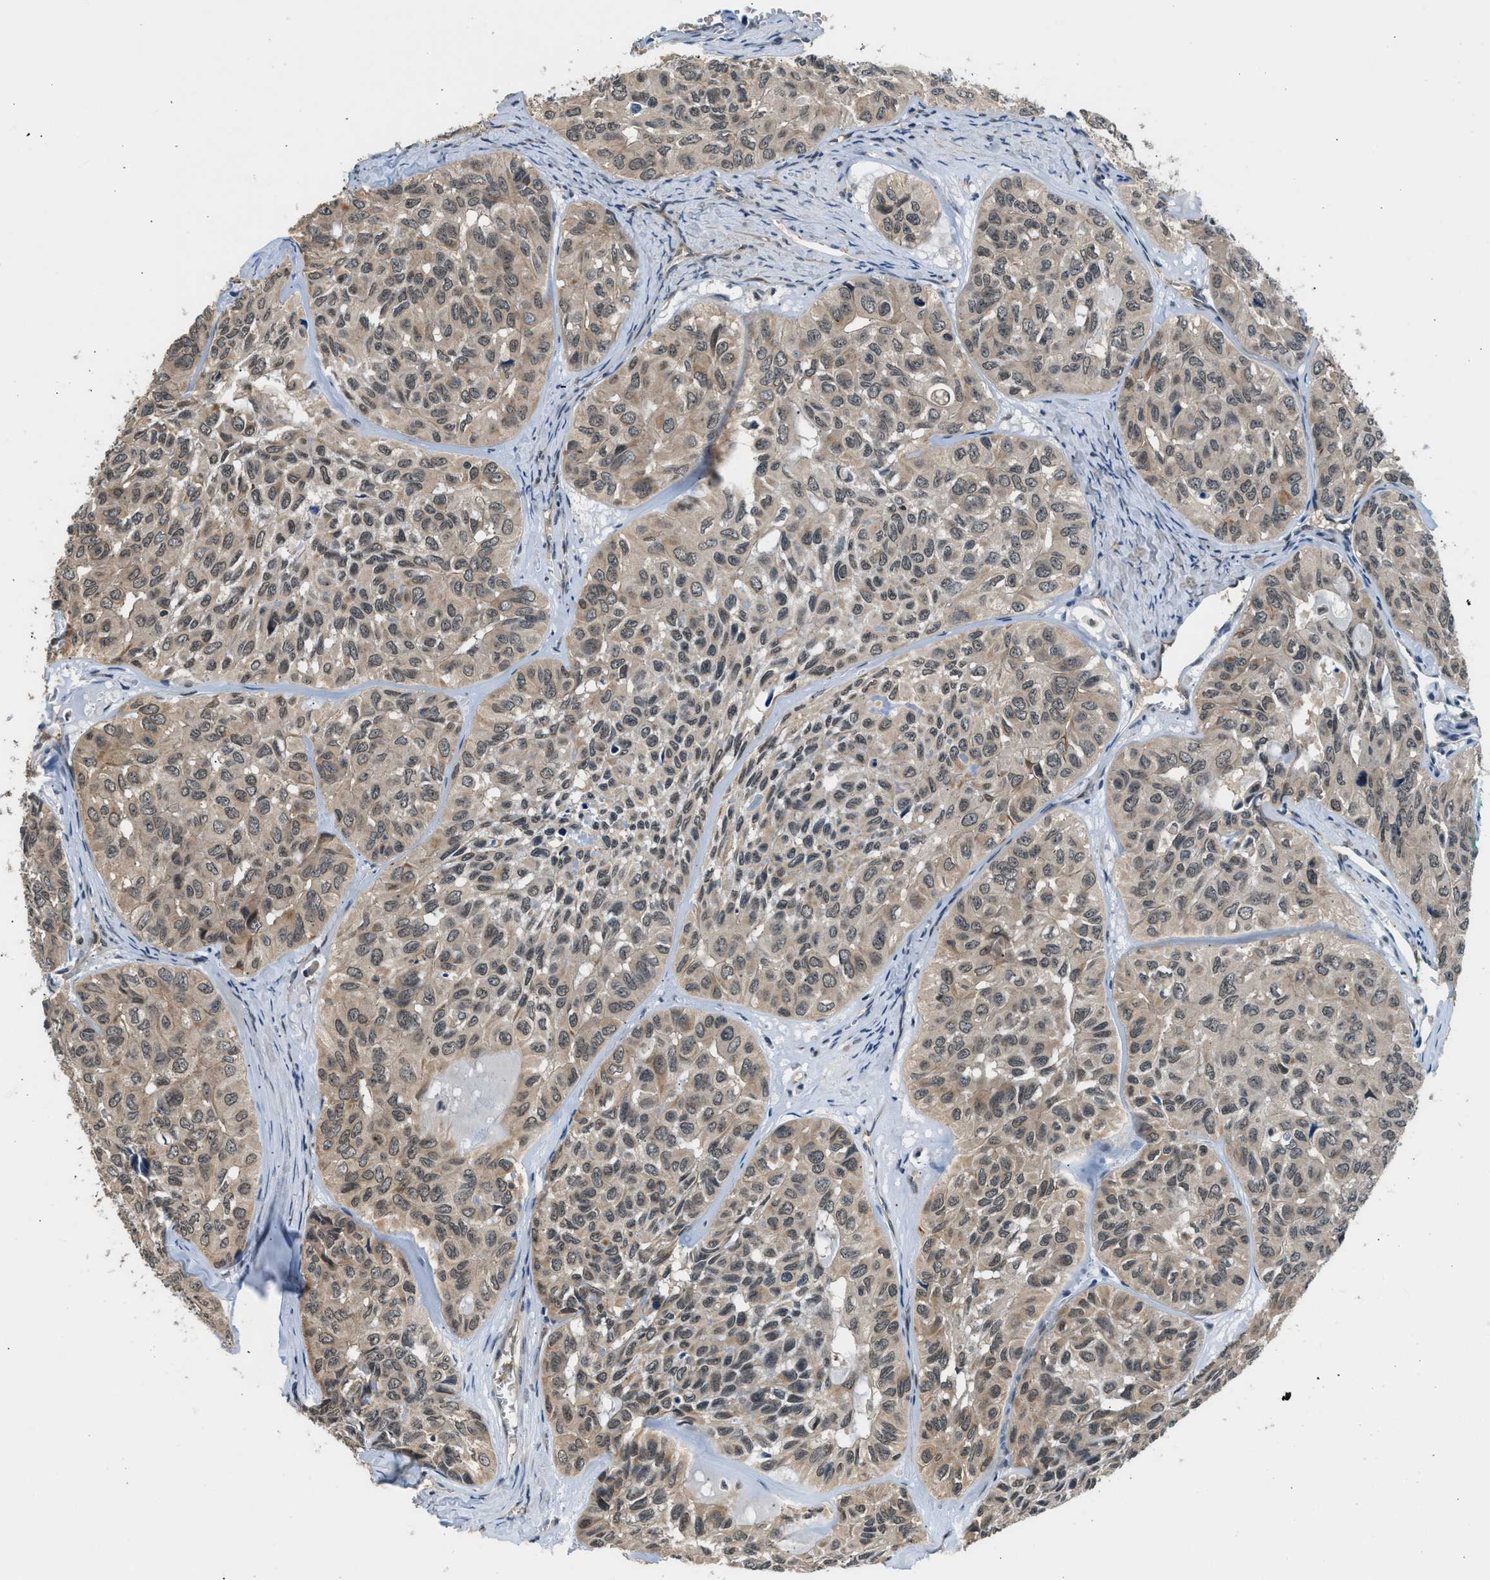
{"staining": {"intensity": "weak", "quantity": ">75%", "location": "cytoplasmic/membranous,nuclear"}, "tissue": "head and neck cancer", "cell_type": "Tumor cells", "image_type": "cancer", "snomed": [{"axis": "morphology", "description": "Adenocarcinoma, NOS"}, {"axis": "topography", "description": "Salivary gland, NOS"}, {"axis": "topography", "description": "Head-Neck"}], "caption": "Adenocarcinoma (head and neck) tissue shows weak cytoplasmic/membranous and nuclear staining in about >75% of tumor cells", "gene": "MTMR1", "patient": {"sex": "female", "age": 76}}